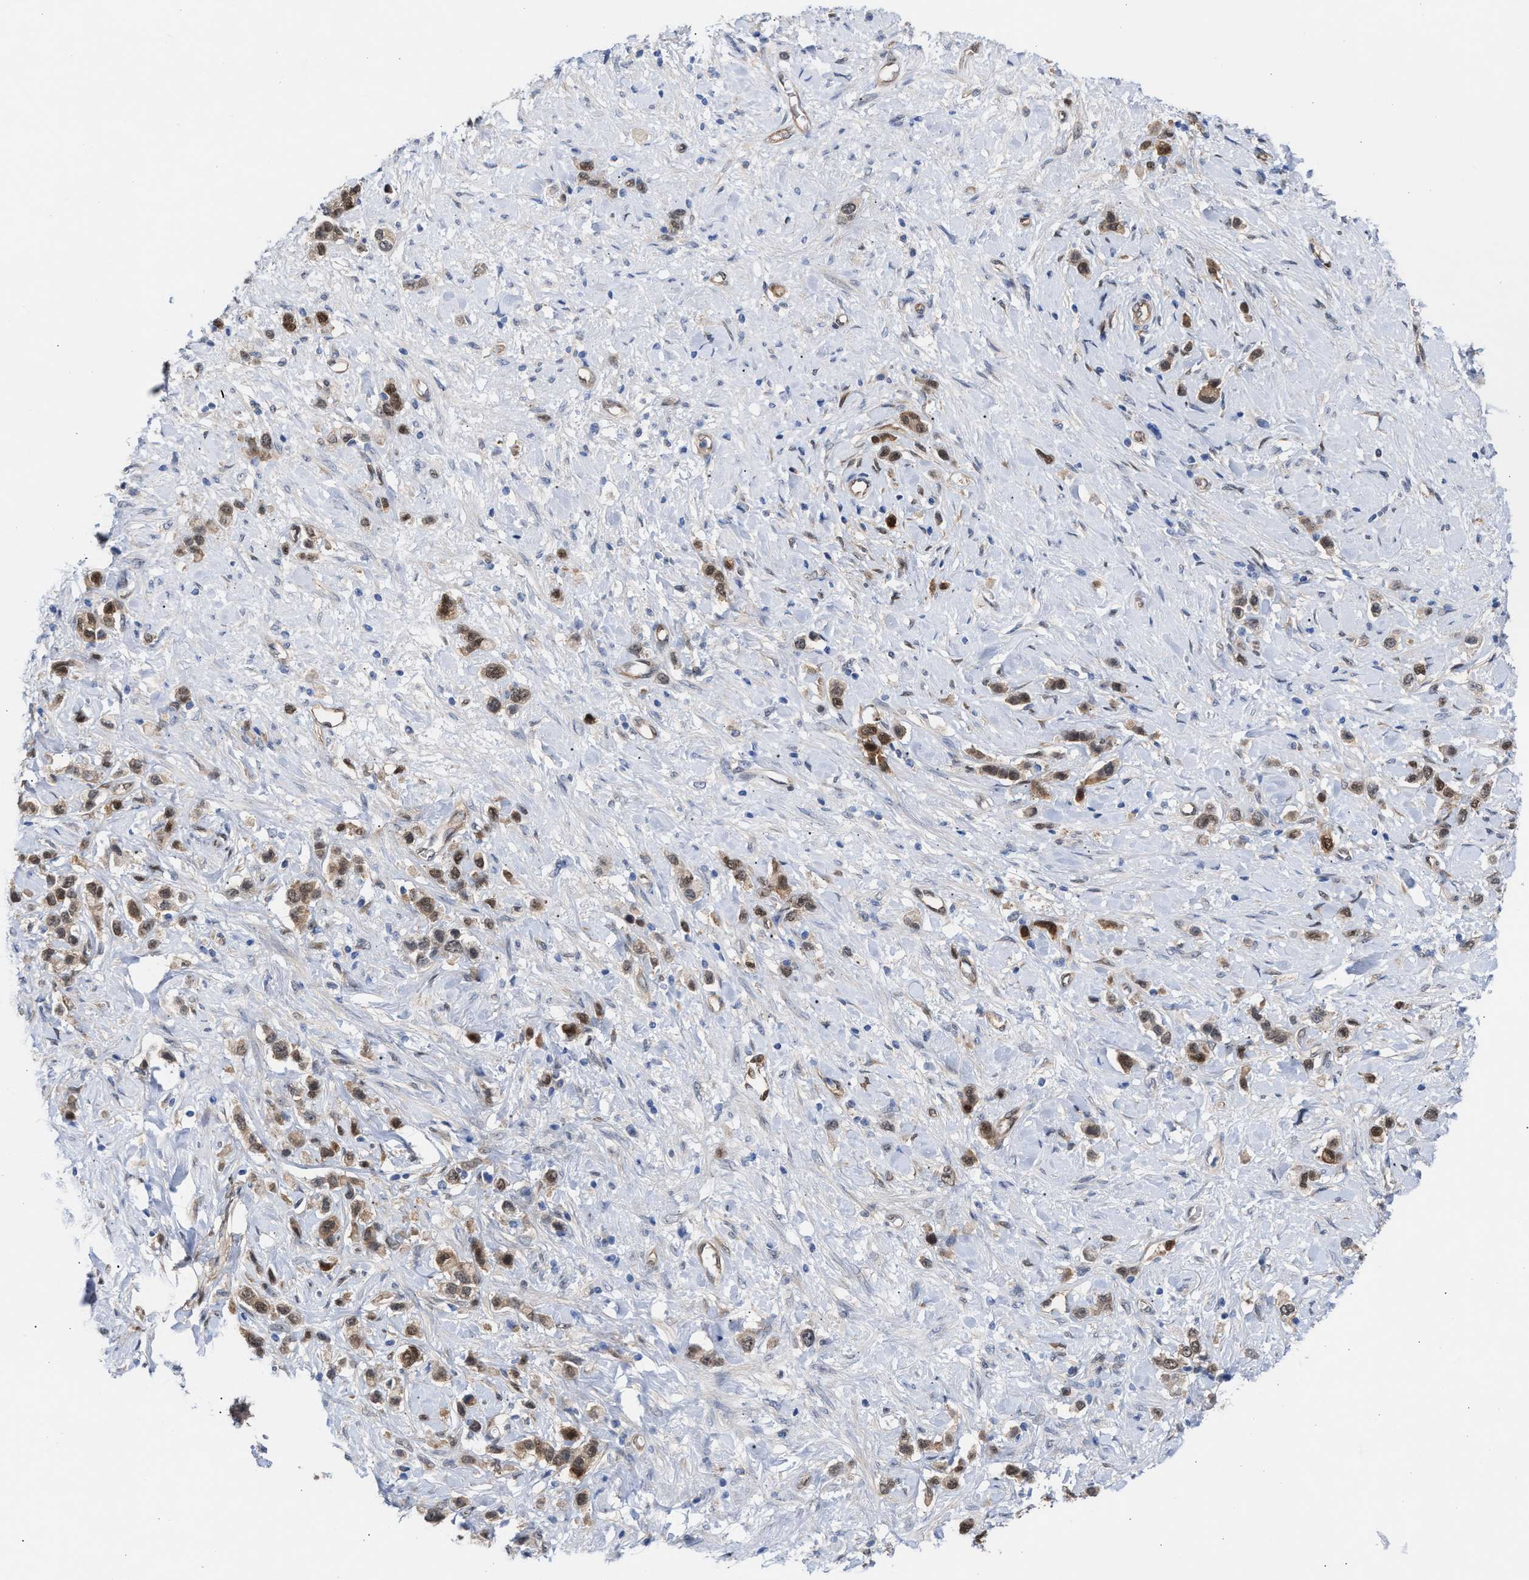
{"staining": {"intensity": "moderate", "quantity": "25%-75%", "location": "cytoplasmic/membranous,nuclear"}, "tissue": "stomach cancer", "cell_type": "Tumor cells", "image_type": "cancer", "snomed": [{"axis": "morphology", "description": "Adenocarcinoma, NOS"}, {"axis": "topography", "description": "Stomach"}], "caption": "Stomach adenocarcinoma stained with a brown dye displays moderate cytoplasmic/membranous and nuclear positive staining in approximately 25%-75% of tumor cells.", "gene": "TP53I3", "patient": {"sex": "female", "age": 65}}